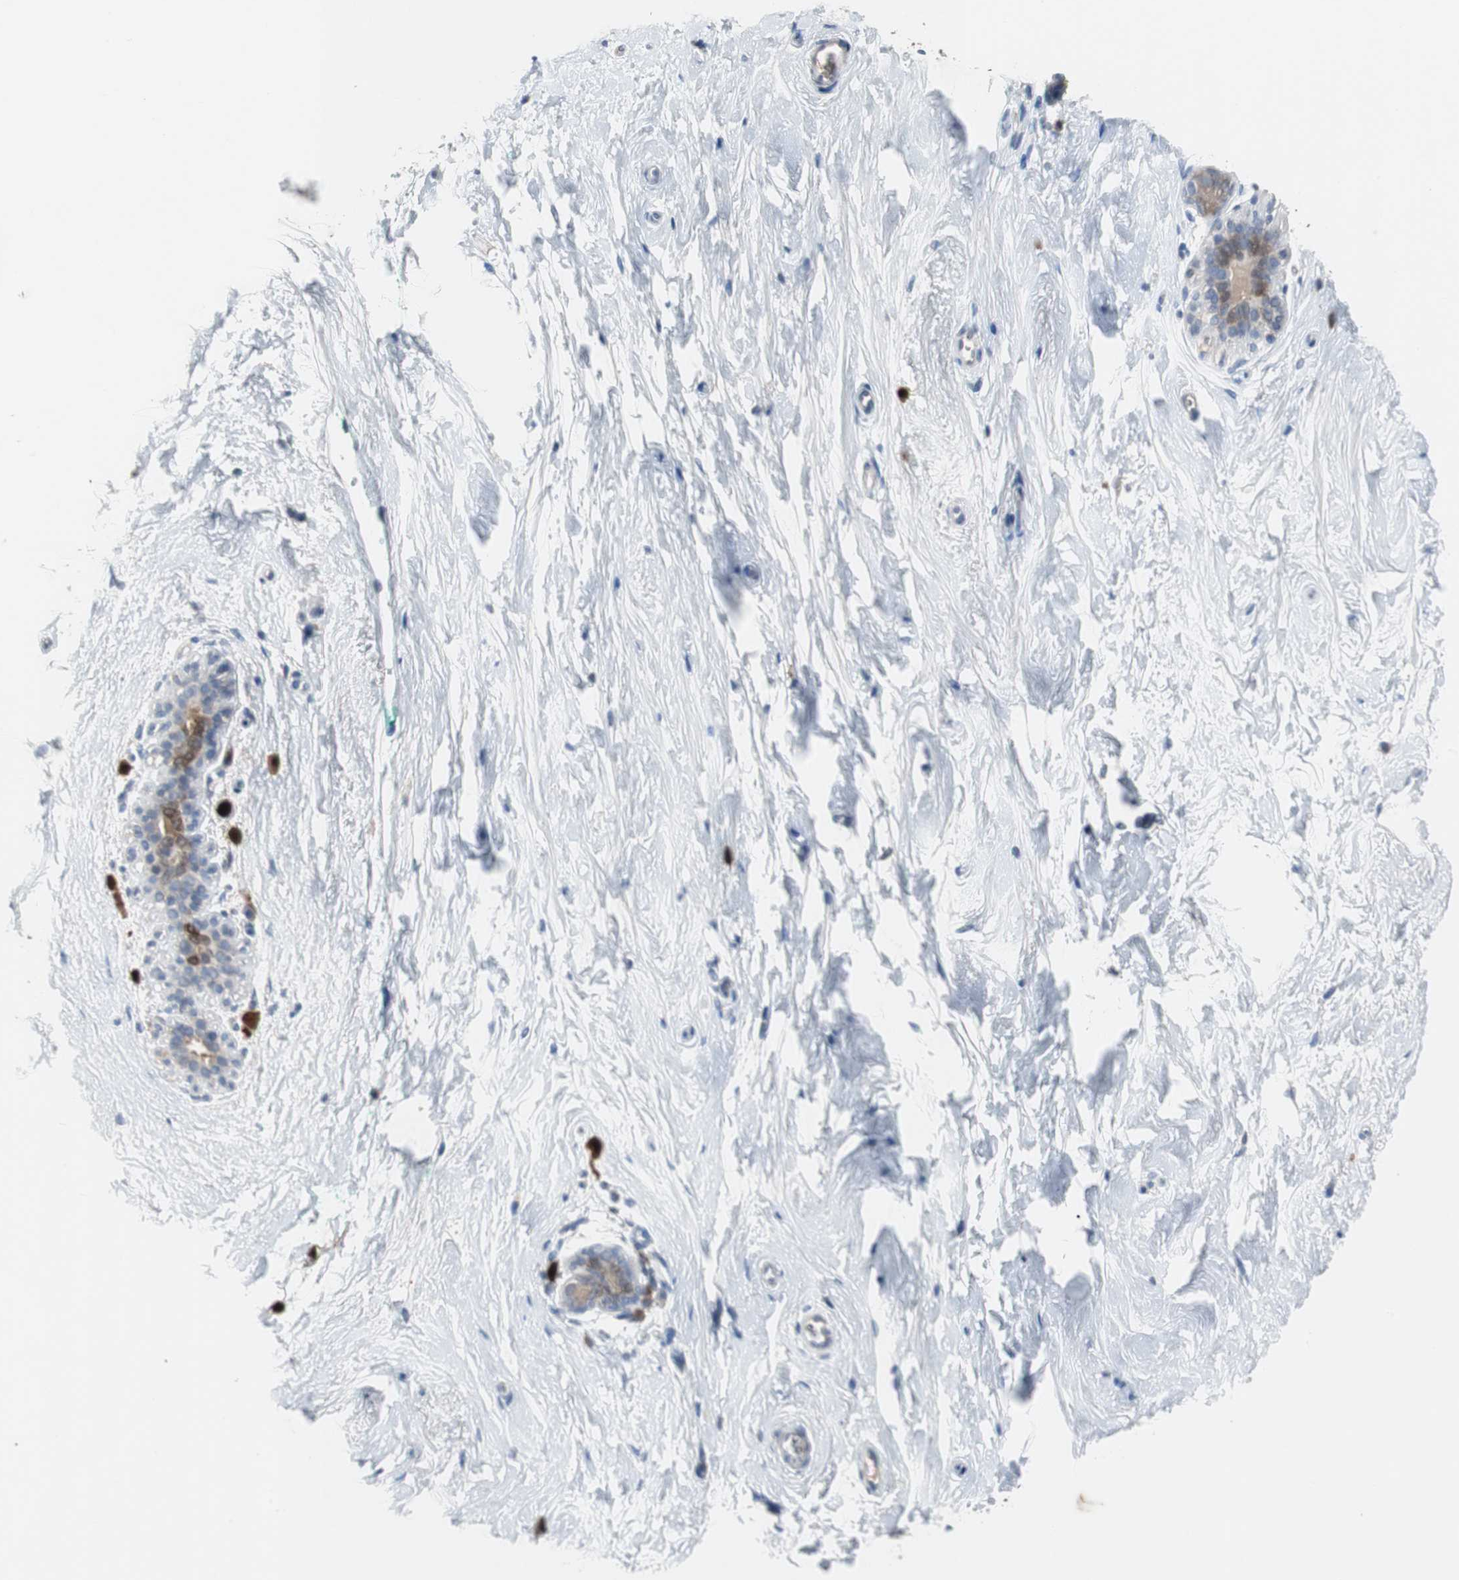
{"staining": {"intensity": "moderate", "quantity": "<25%", "location": "cytoplasmic/membranous,nuclear"}, "tissue": "breast", "cell_type": "Glandular cells", "image_type": "normal", "snomed": [{"axis": "morphology", "description": "Normal tissue, NOS"}, {"axis": "topography", "description": "Breast"}], "caption": "Breast stained with a brown dye reveals moderate cytoplasmic/membranous,nuclear positive staining in about <25% of glandular cells.", "gene": "CALB2", "patient": {"sex": "female", "age": 52}}